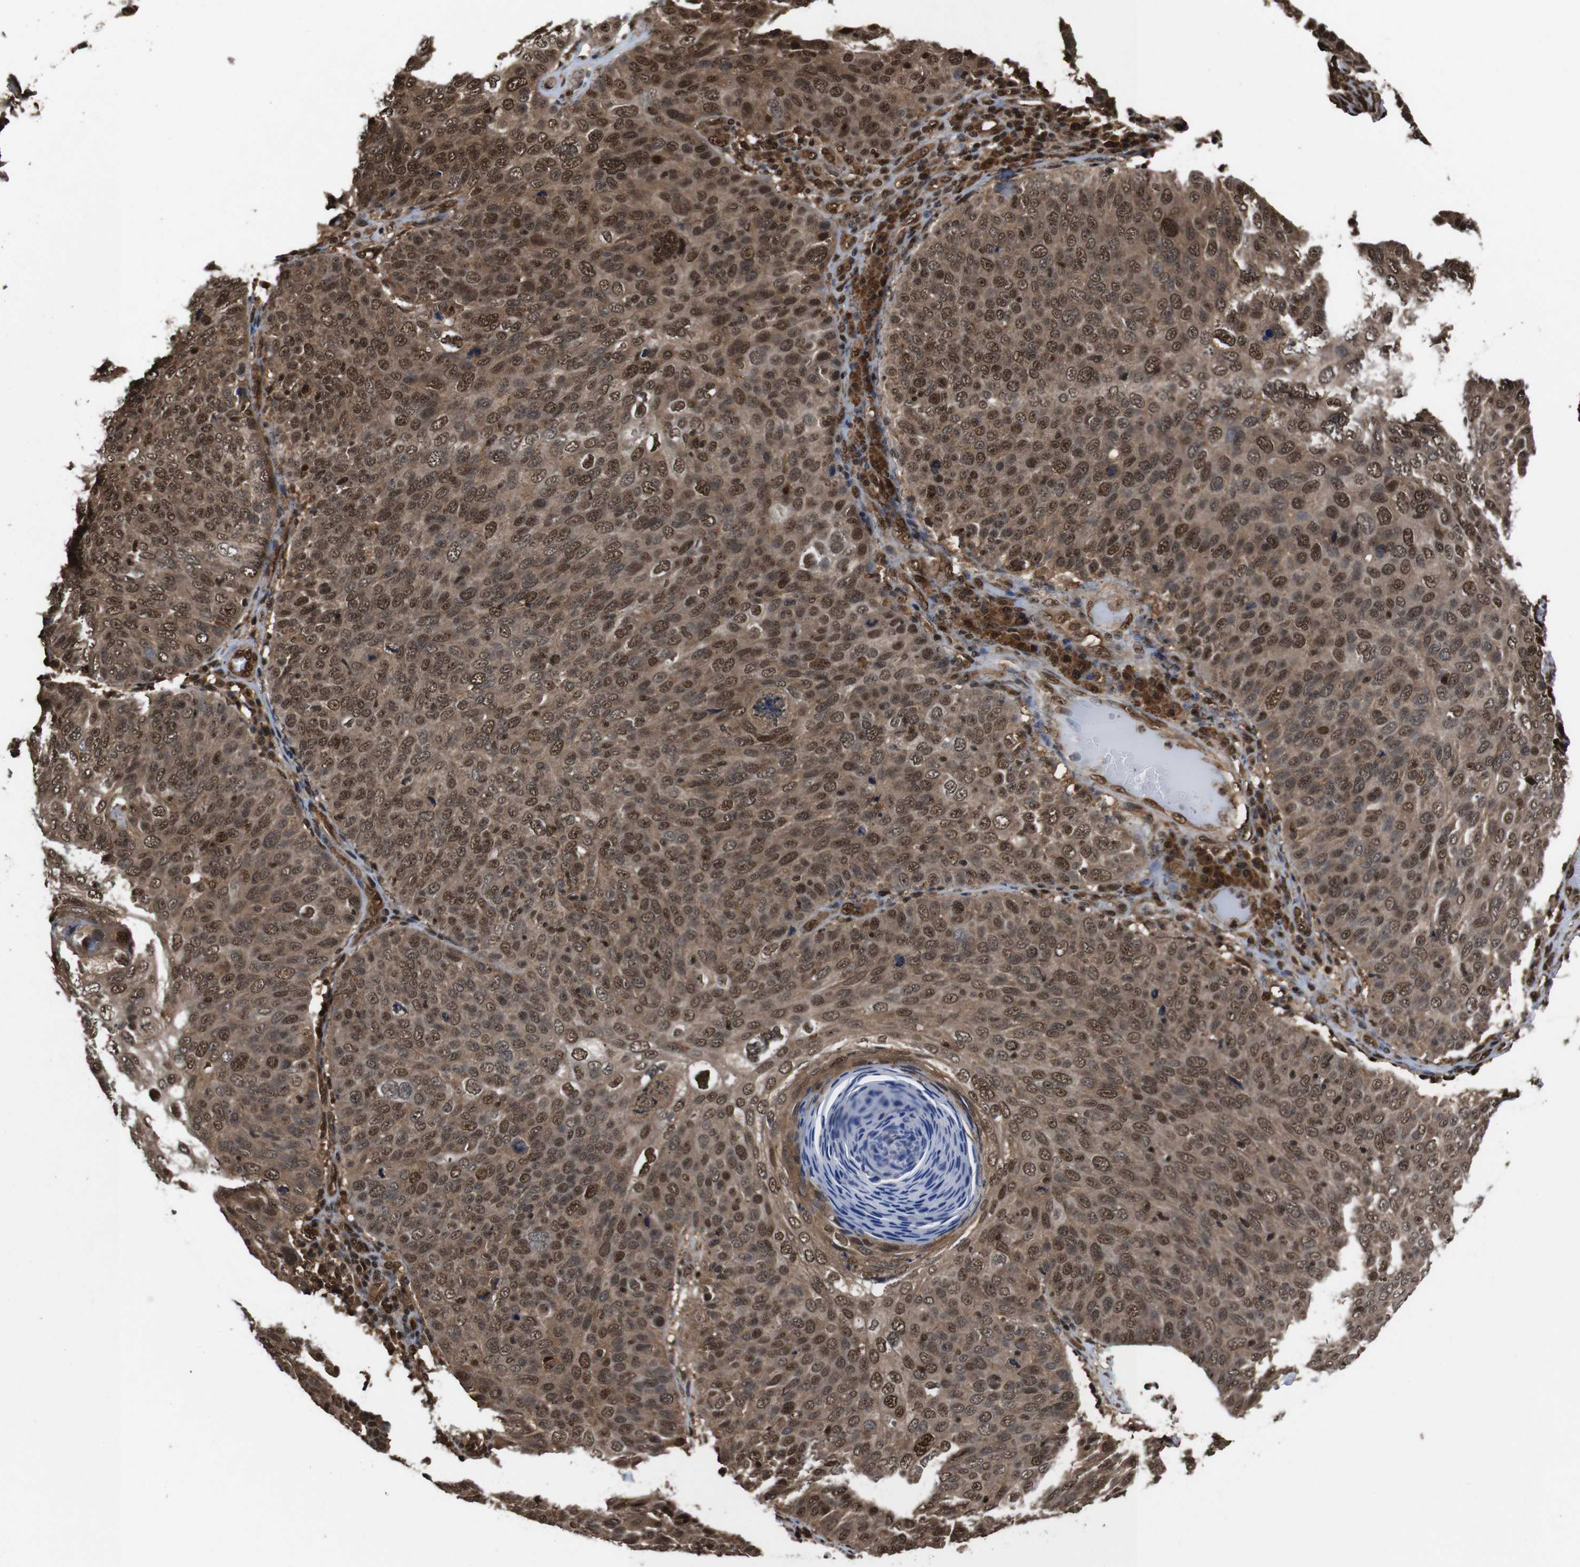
{"staining": {"intensity": "moderate", "quantity": ">75%", "location": "cytoplasmic/membranous,nuclear"}, "tissue": "skin cancer", "cell_type": "Tumor cells", "image_type": "cancer", "snomed": [{"axis": "morphology", "description": "Squamous cell carcinoma, NOS"}, {"axis": "topography", "description": "Skin"}], "caption": "The immunohistochemical stain shows moderate cytoplasmic/membranous and nuclear positivity in tumor cells of skin squamous cell carcinoma tissue.", "gene": "VCP", "patient": {"sex": "male", "age": 87}}